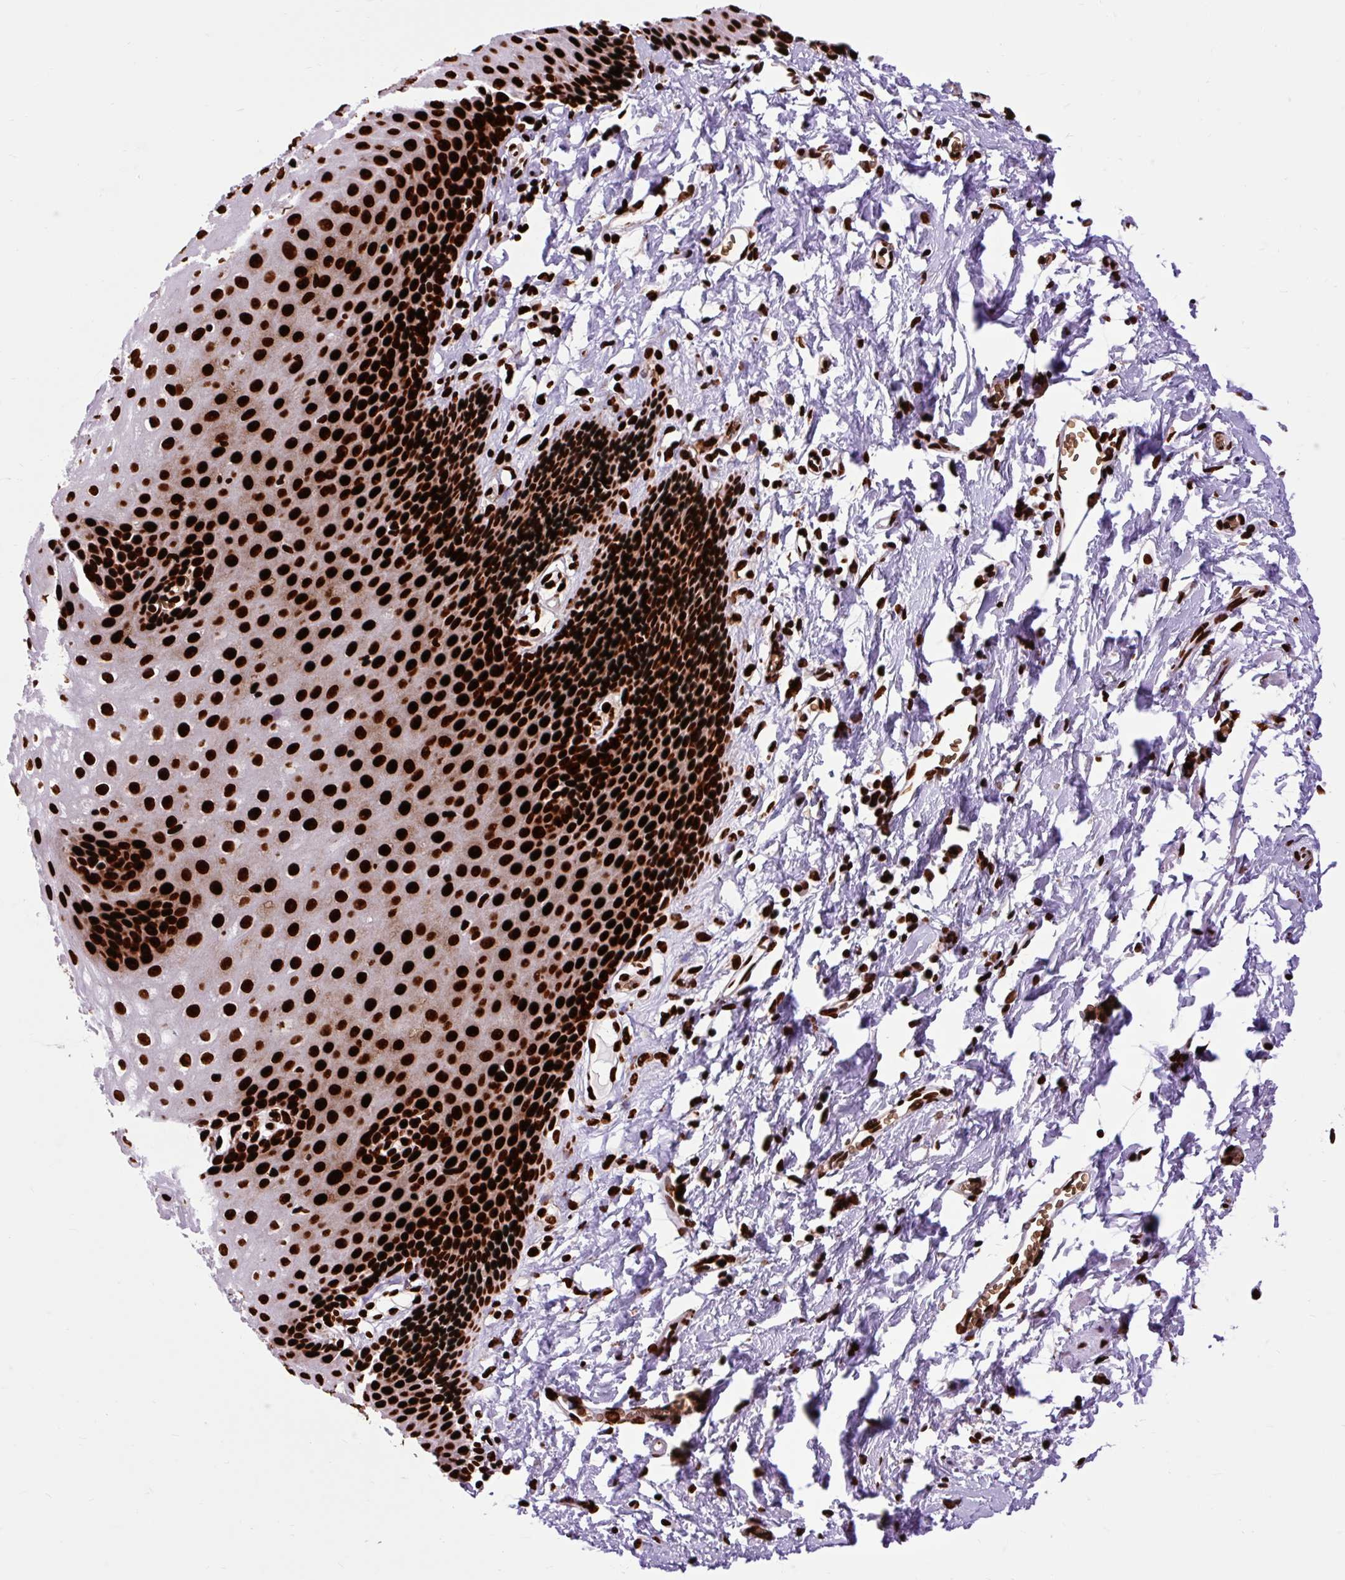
{"staining": {"intensity": "strong", "quantity": ">75%", "location": "nuclear"}, "tissue": "esophagus", "cell_type": "Squamous epithelial cells", "image_type": "normal", "snomed": [{"axis": "morphology", "description": "Normal tissue, NOS"}, {"axis": "topography", "description": "Esophagus"}], "caption": "Squamous epithelial cells display strong nuclear staining in approximately >75% of cells in benign esophagus.", "gene": "FUS", "patient": {"sex": "male", "age": 70}}